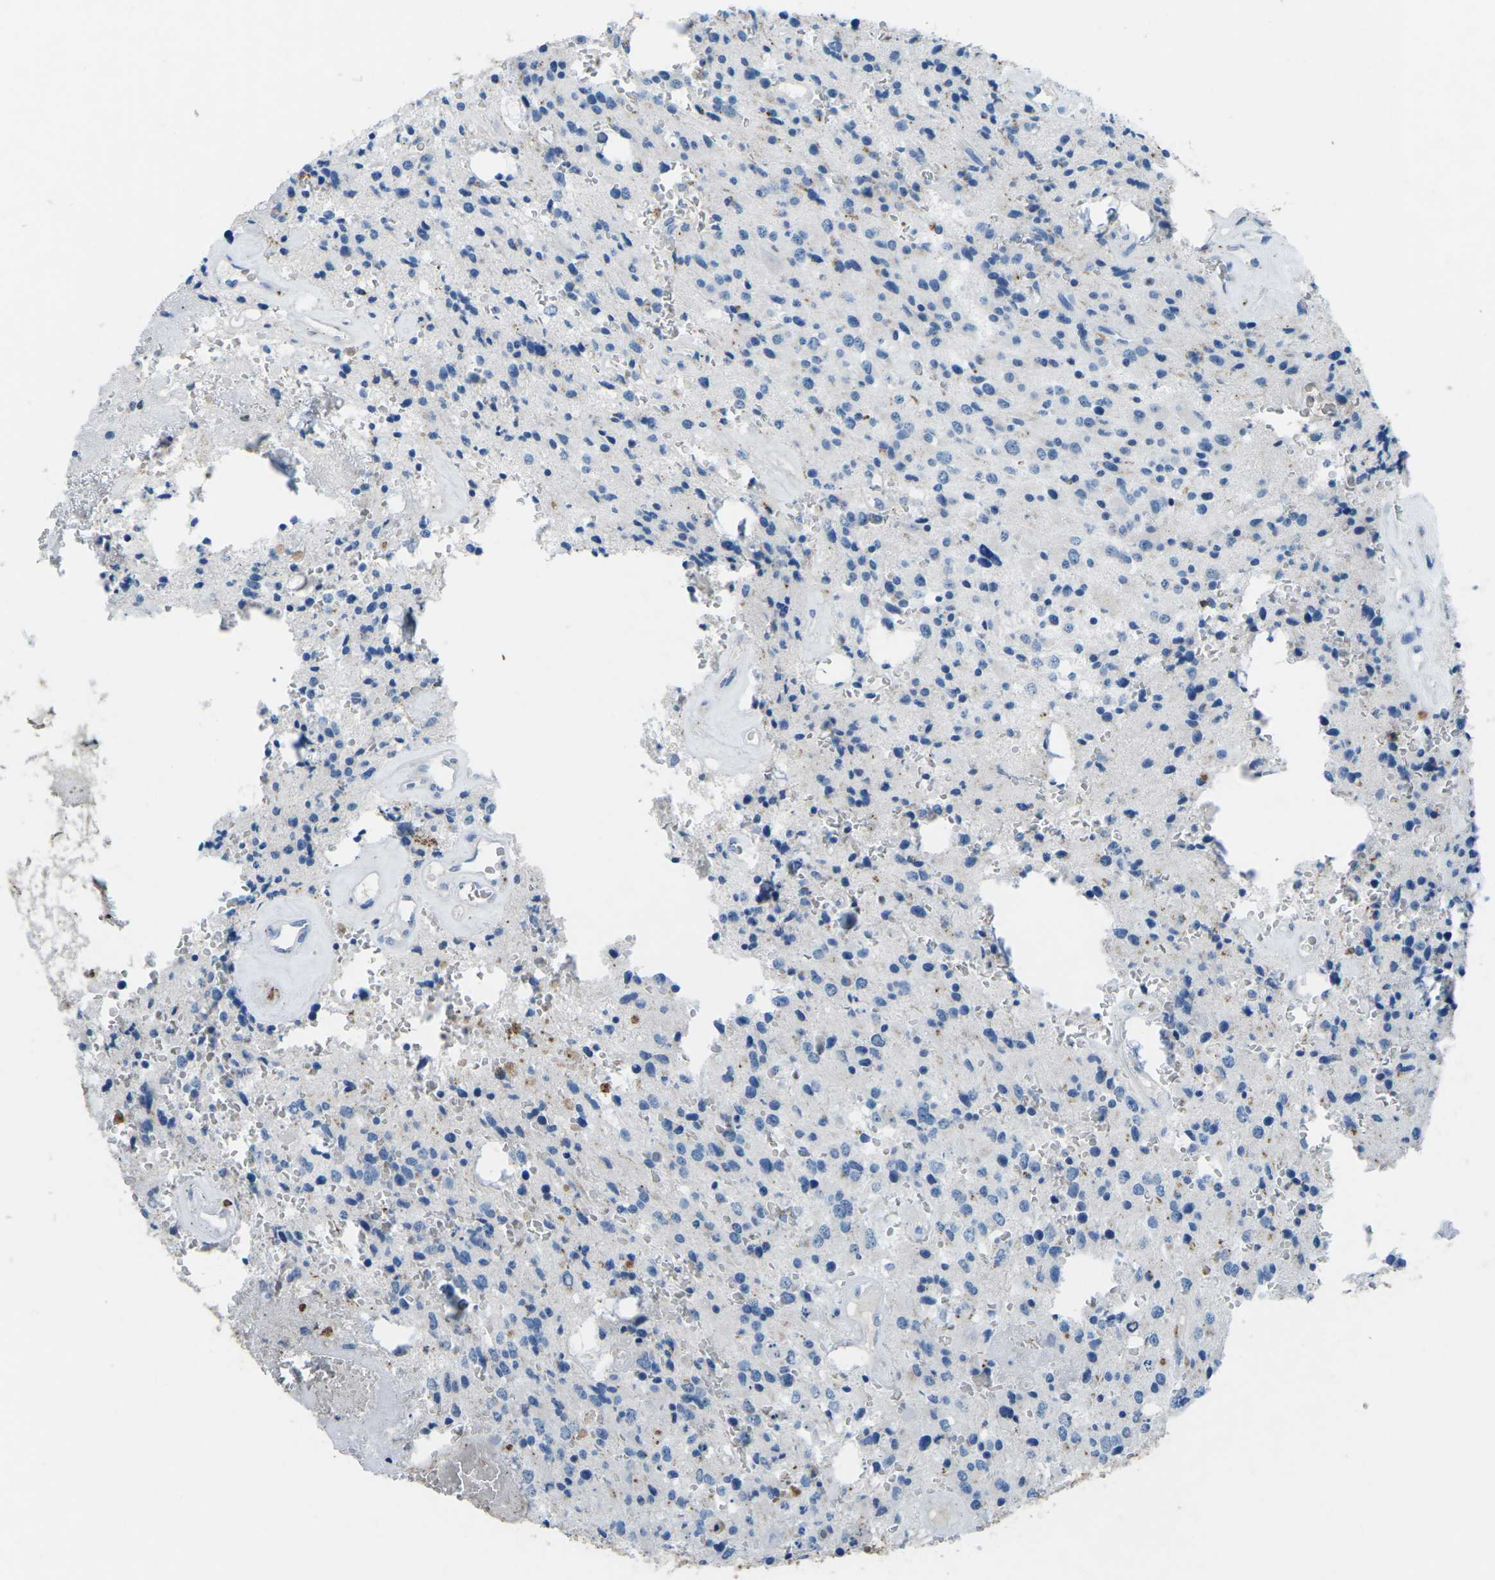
{"staining": {"intensity": "negative", "quantity": "none", "location": "none"}, "tissue": "glioma", "cell_type": "Tumor cells", "image_type": "cancer", "snomed": [{"axis": "morphology", "description": "Glioma, malignant, Low grade"}, {"axis": "topography", "description": "Brain"}], "caption": "Protein analysis of low-grade glioma (malignant) shows no significant staining in tumor cells.", "gene": "CTAGE1", "patient": {"sex": "male", "age": 58}}